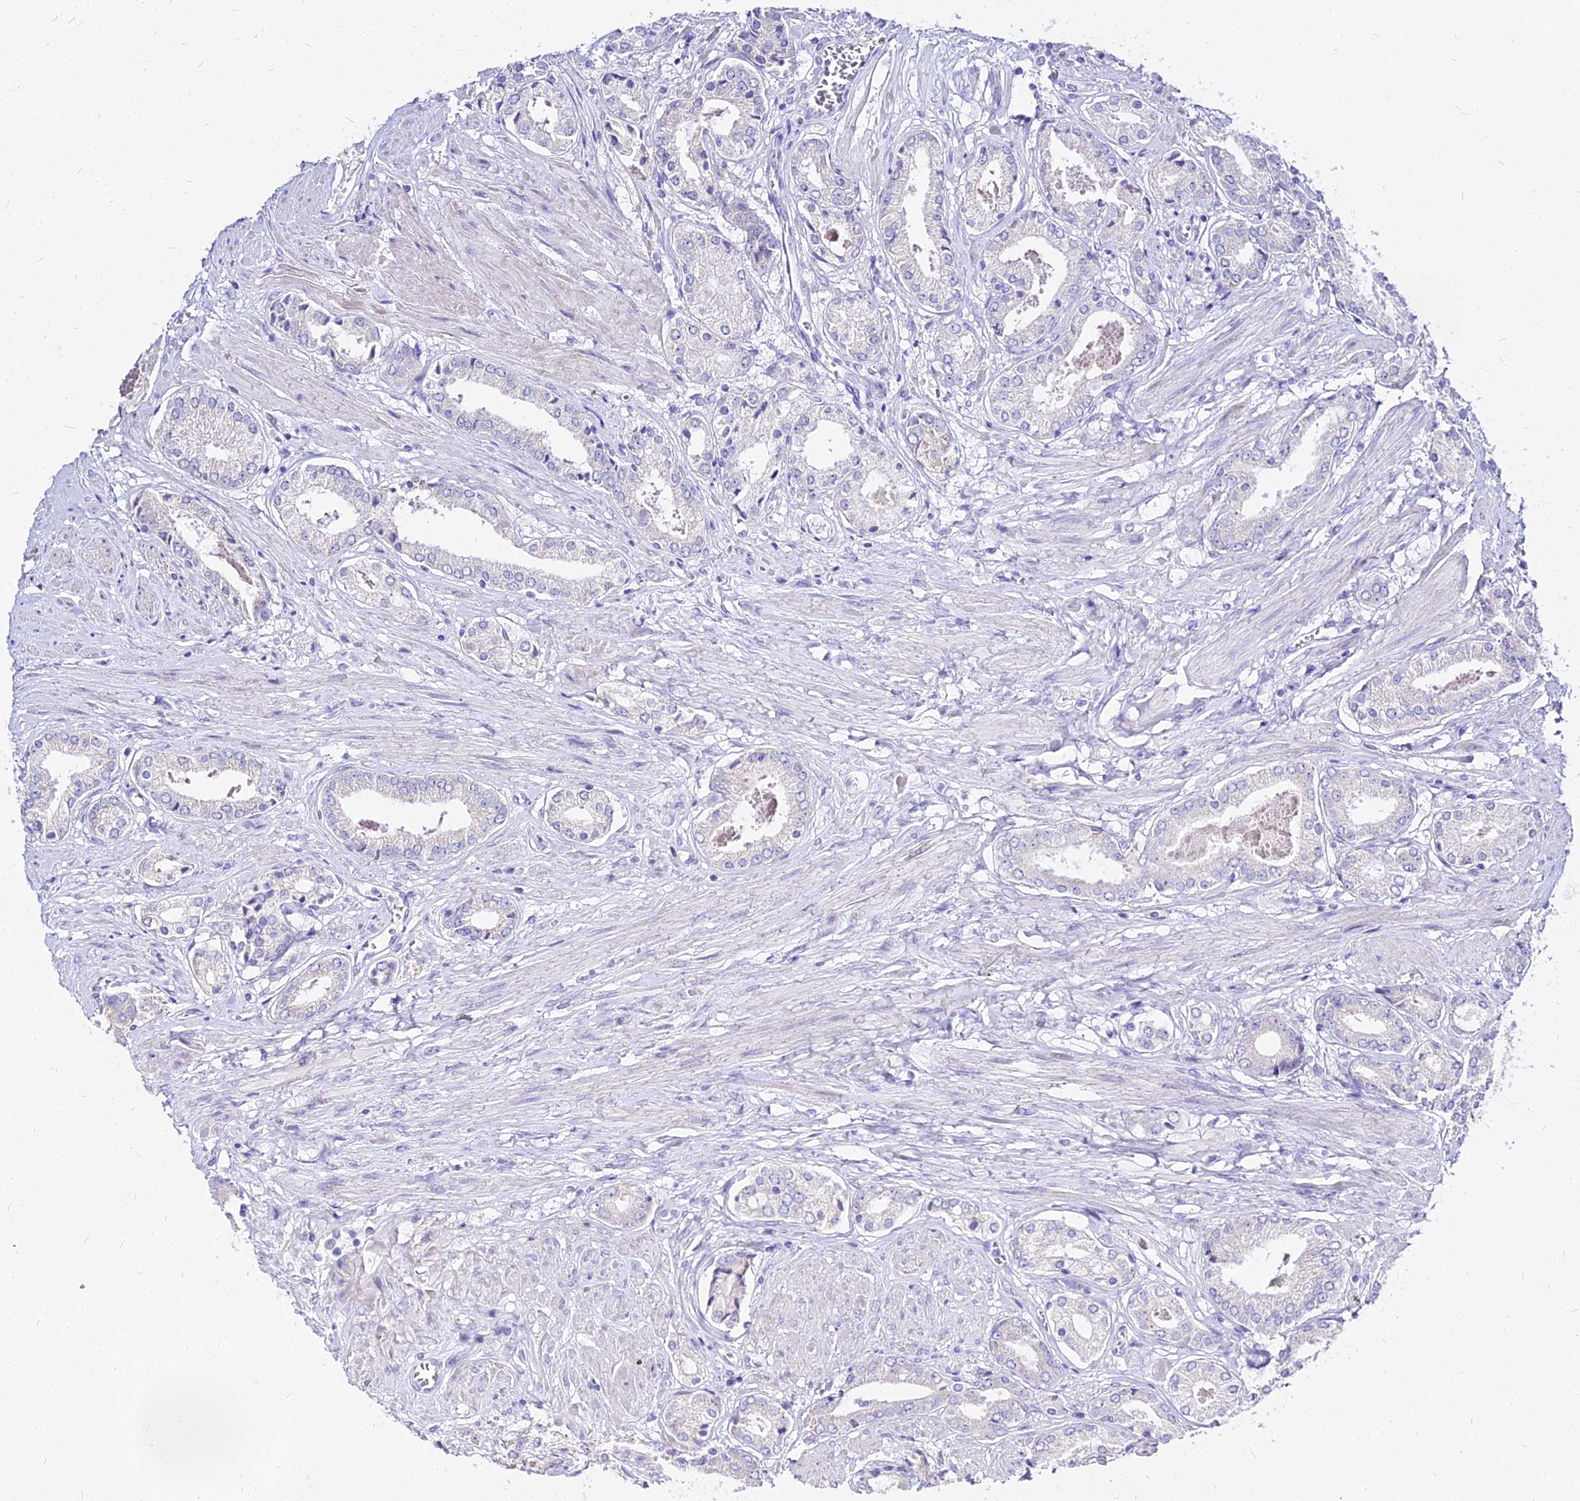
{"staining": {"intensity": "negative", "quantity": "none", "location": "none"}, "tissue": "prostate cancer", "cell_type": "Tumor cells", "image_type": "cancer", "snomed": [{"axis": "morphology", "description": "Adenocarcinoma, High grade"}, {"axis": "topography", "description": "Prostate and seminal vesicle, NOS"}], "caption": "High power microscopy photomicrograph of an immunohistochemistry (IHC) image of prostate cancer, revealing no significant expression in tumor cells.", "gene": "CARD18", "patient": {"sex": "male", "age": 64}}